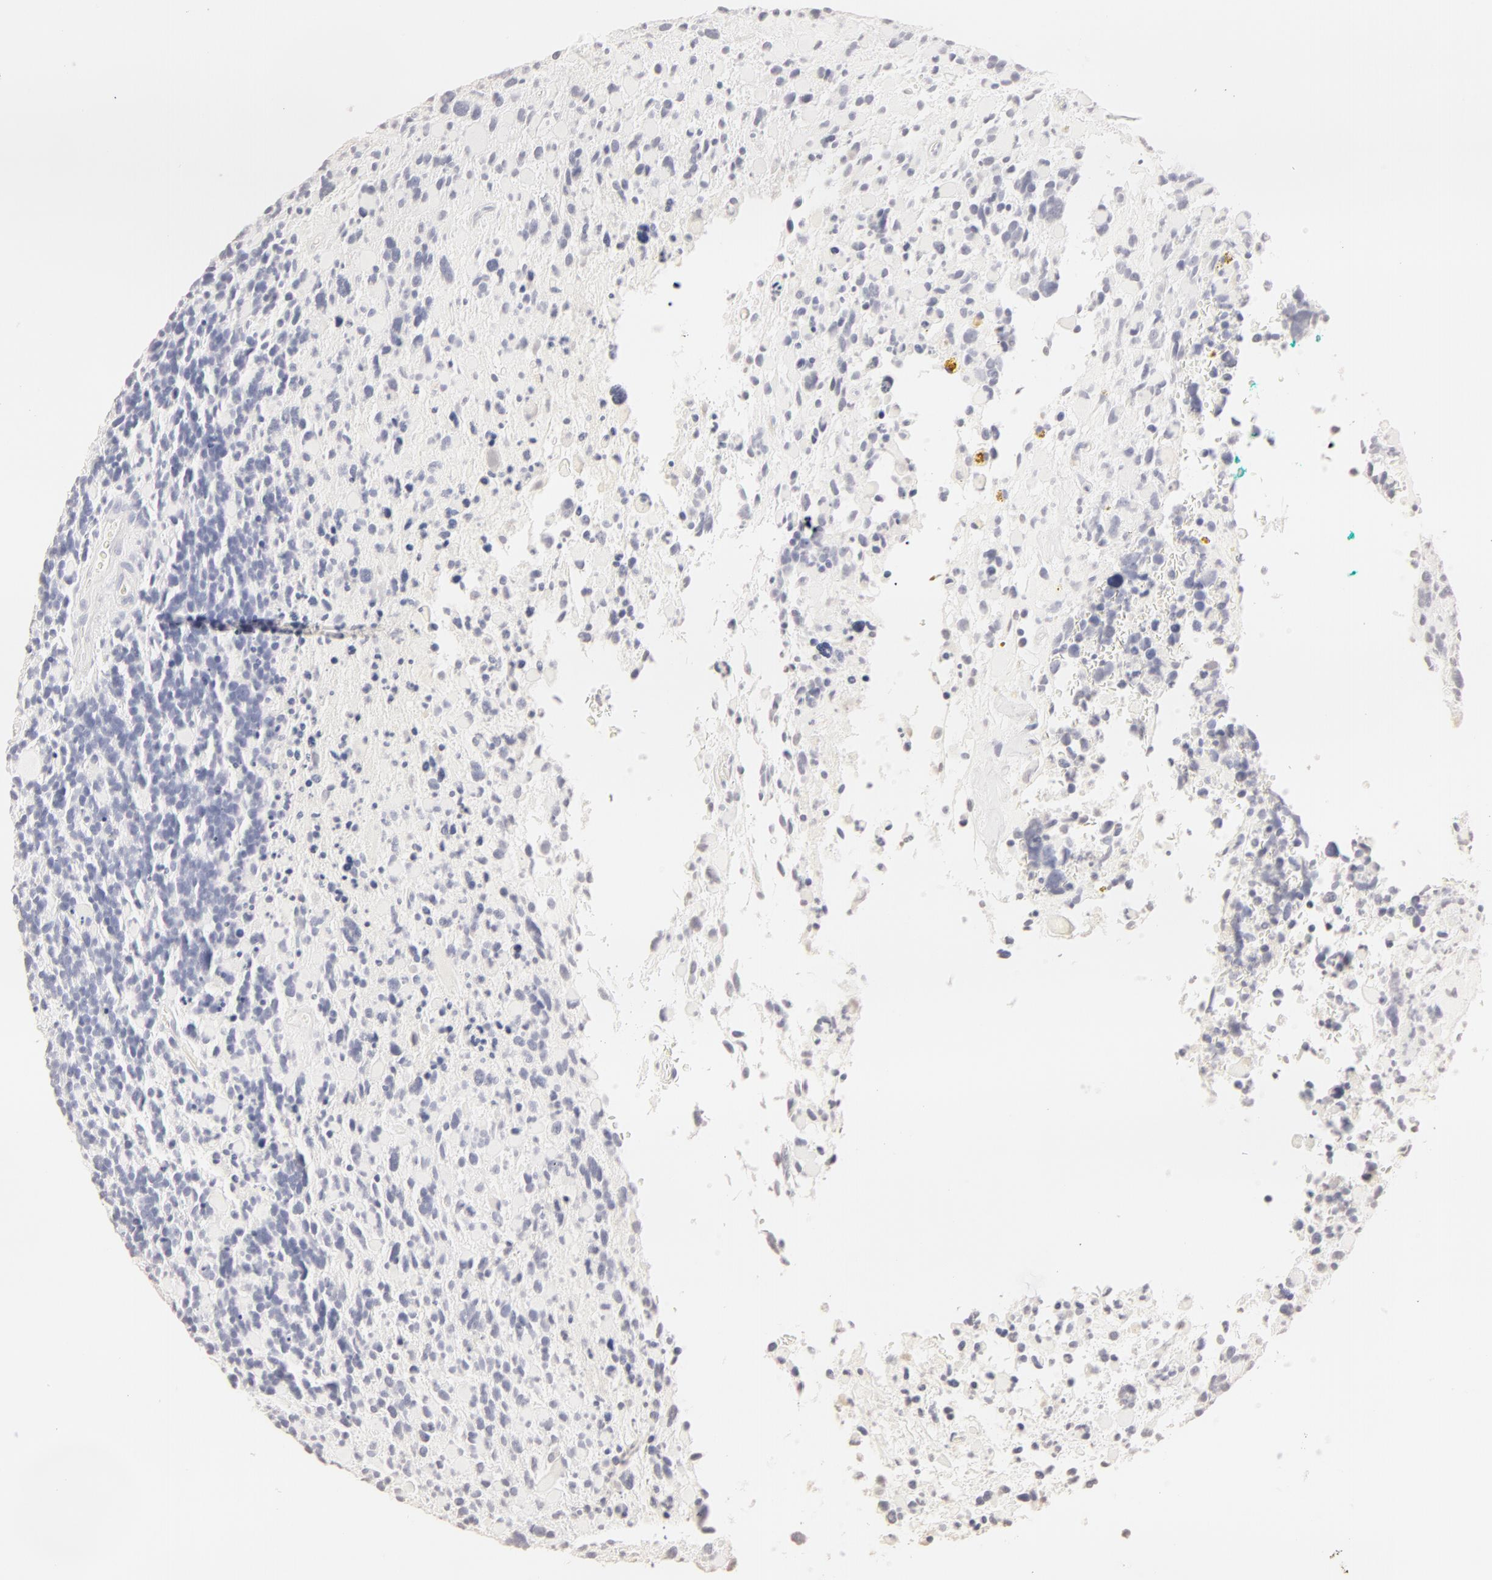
{"staining": {"intensity": "negative", "quantity": "none", "location": "none"}, "tissue": "glioma", "cell_type": "Tumor cells", "image_type": "cancer", "snomed": [{"axis": "morphology", "description": "Glioma, malignant, High grade"}, {"axis": "topography", "description": "Brain"}], "caption": "High power microscopy photomicrograph of an IHC micrograph of malignant glioma (high-grade), revealing no significant staining in tumor cells.", "gene": "LGALS7B", "patient": {"sex": "female", "age": 37}}